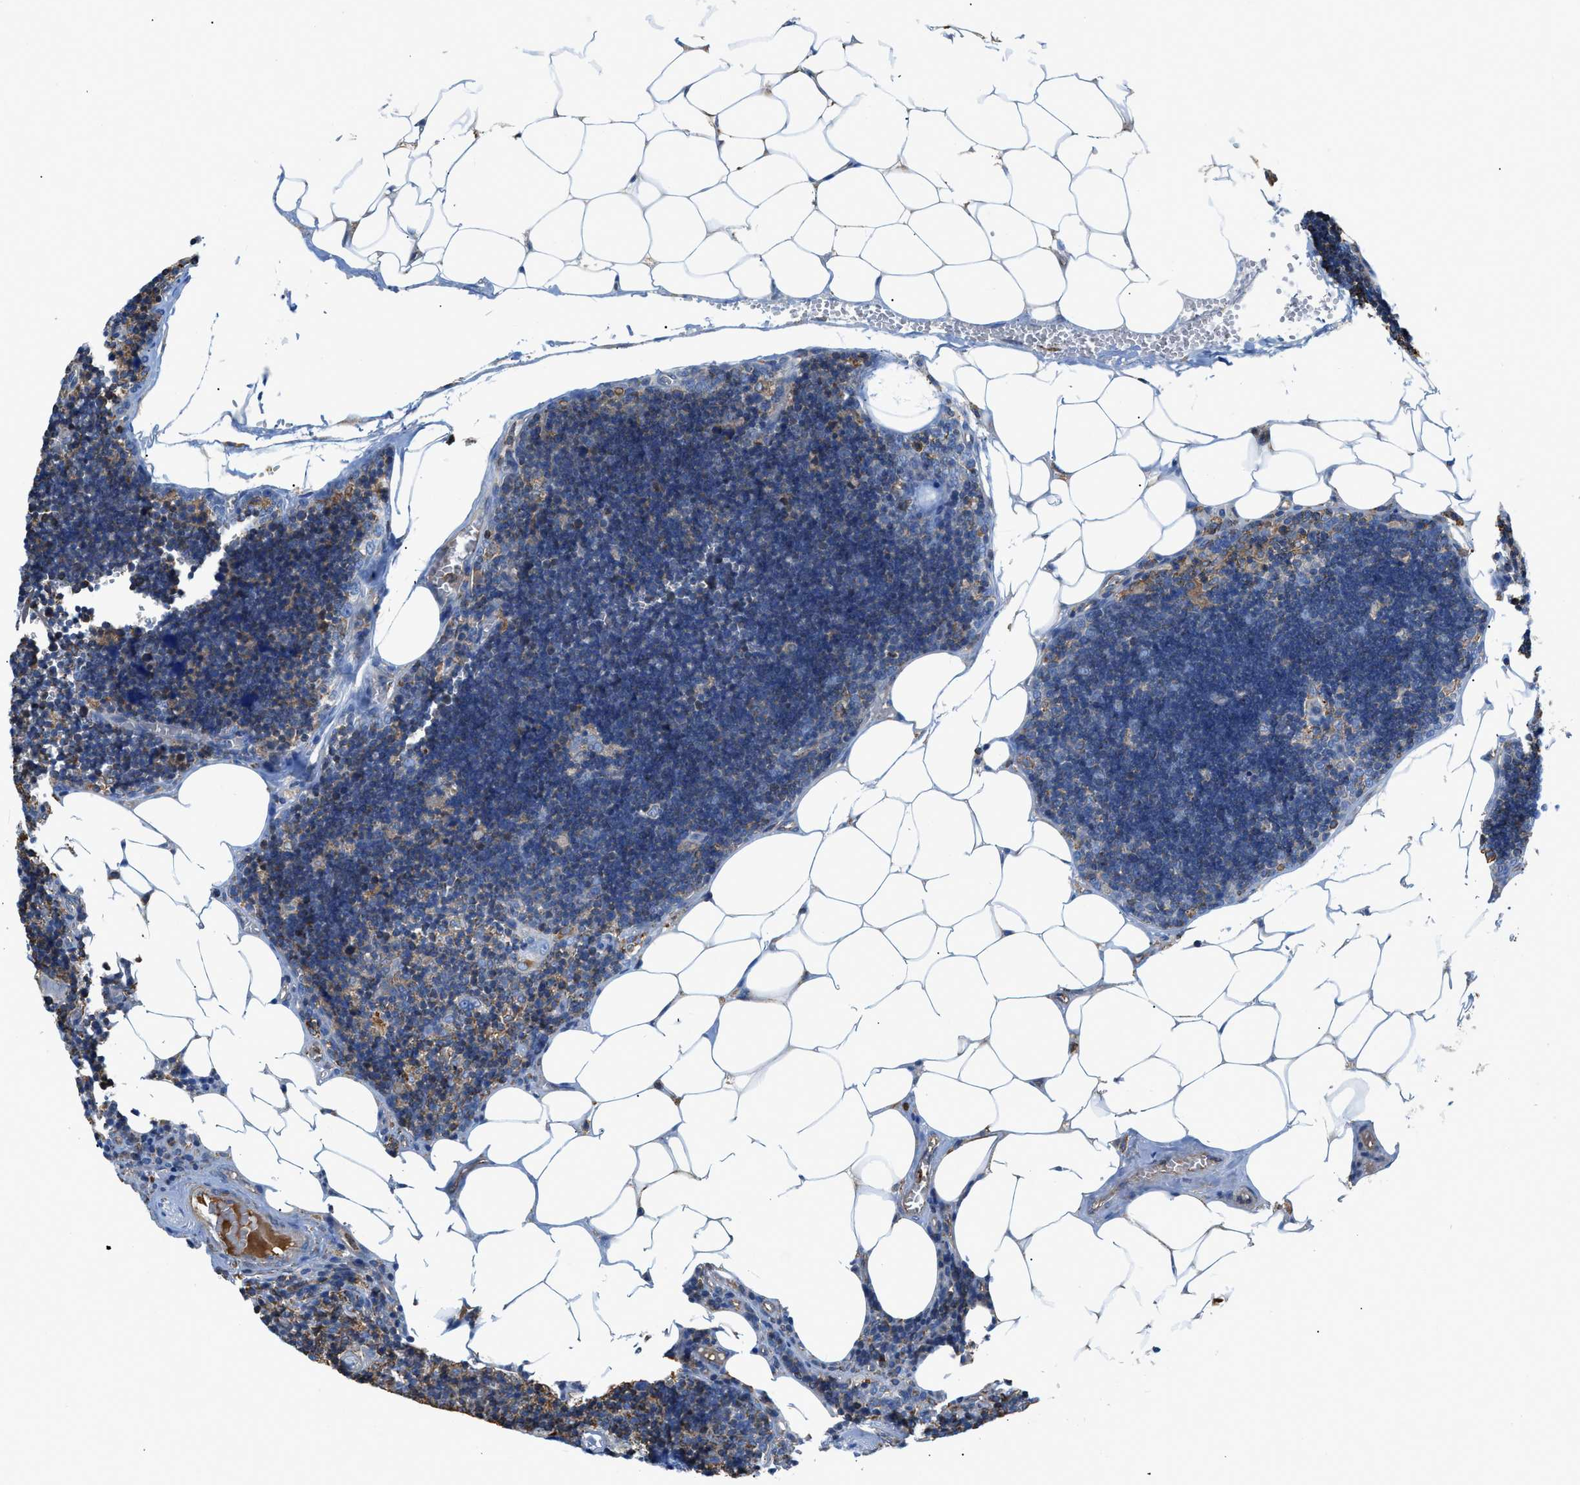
{"staining": {"intensity": "negative", "quantity": "none", "location": "none"}, "tissue": "lymph node", "cell_type": "Germinal center cells", "image_type": "normal", "snomed": [{"axis": "morphology", "description": "Normal tissue, NOS"}, {"axis": "topography", "description": "Lymph node"}], "caption": "Germinal center cells show no significant protein positivity in unremarkable lymph node. (Brightfield microscopy of DAB IHC at high magnification).", "gene": "ATP6V0D1", "patient": {"sex": "male", "age": 33}}